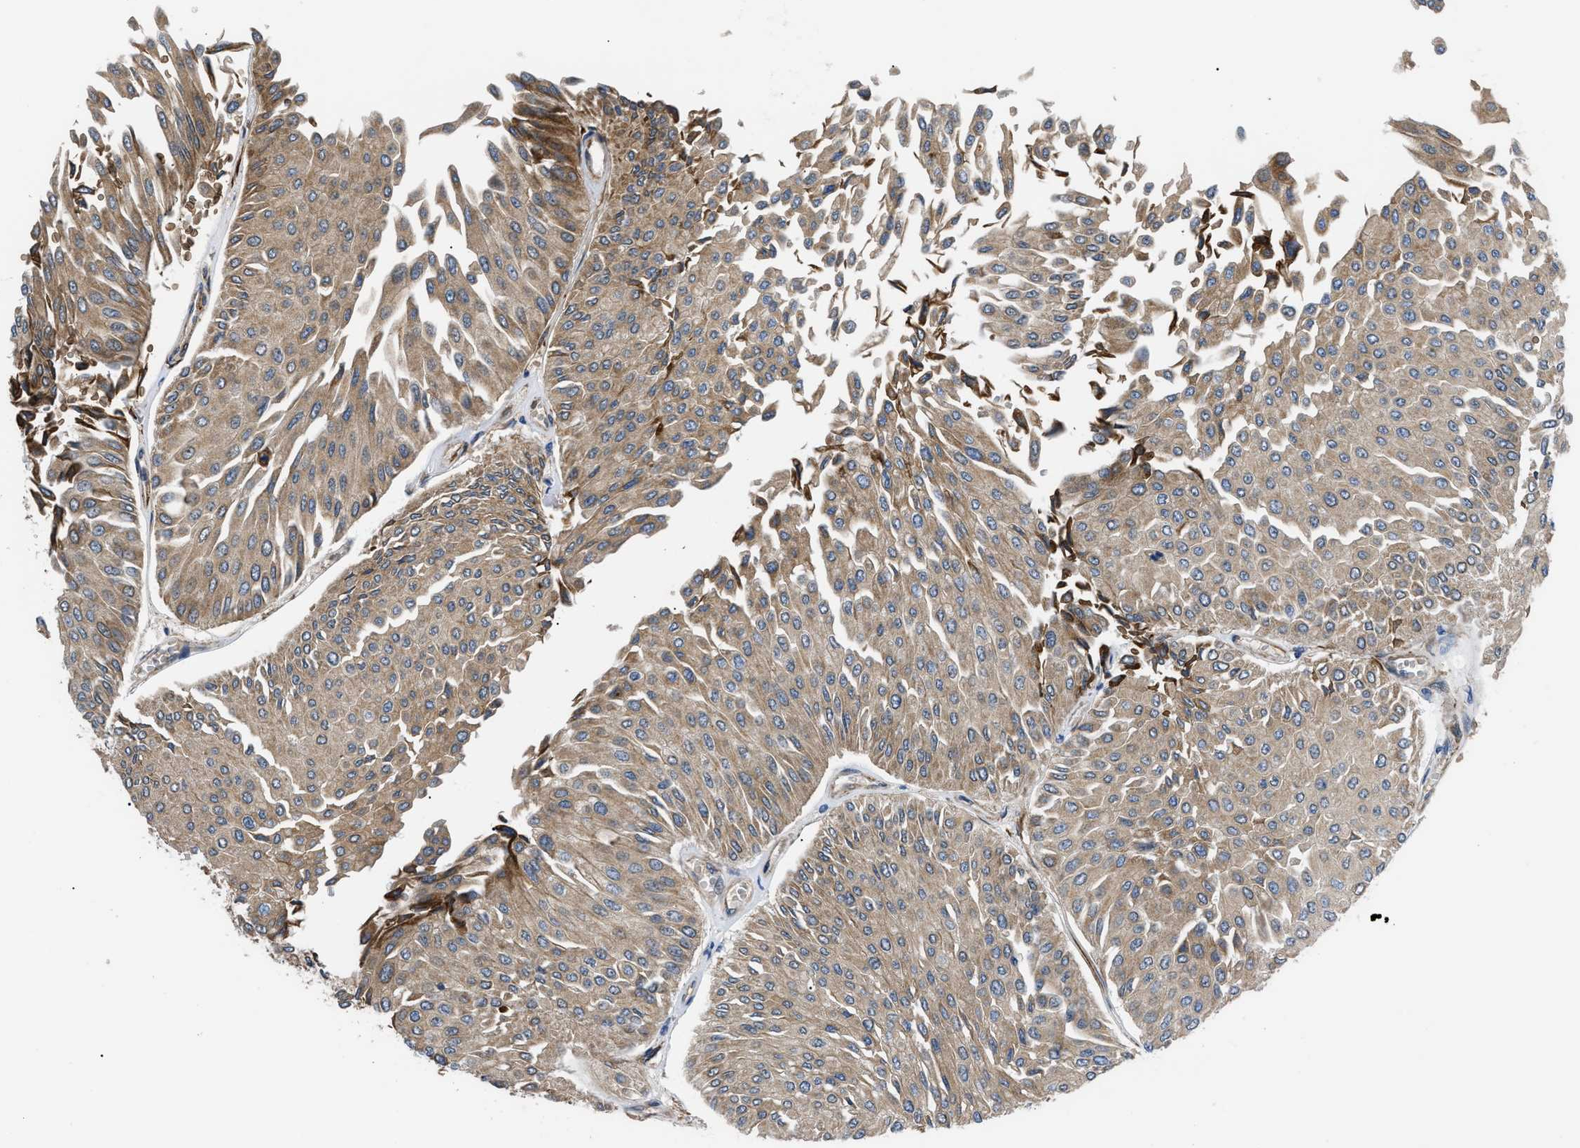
{"staining": {"intensity": "weak", "quantity": ">75%", "location": "cytoplasmic/membranous"}, "tissue": "urothelial cancer", "cell_type": "Tumor cells", "image_type": "cancer", "snomed": [{"axis": "morphology", "description": "Urothelial carcinoma, Low grade"}, {"axis": "topography", "description": "Urinary bladder"}], "caption": "Urothelial carcinoma (low-grade) tissue demonstrates weak cytoplasmic/membranous staining in about >75% of tumor cells", "gene": "MYO10", "patient": {"sex": "male", "age": 67}}